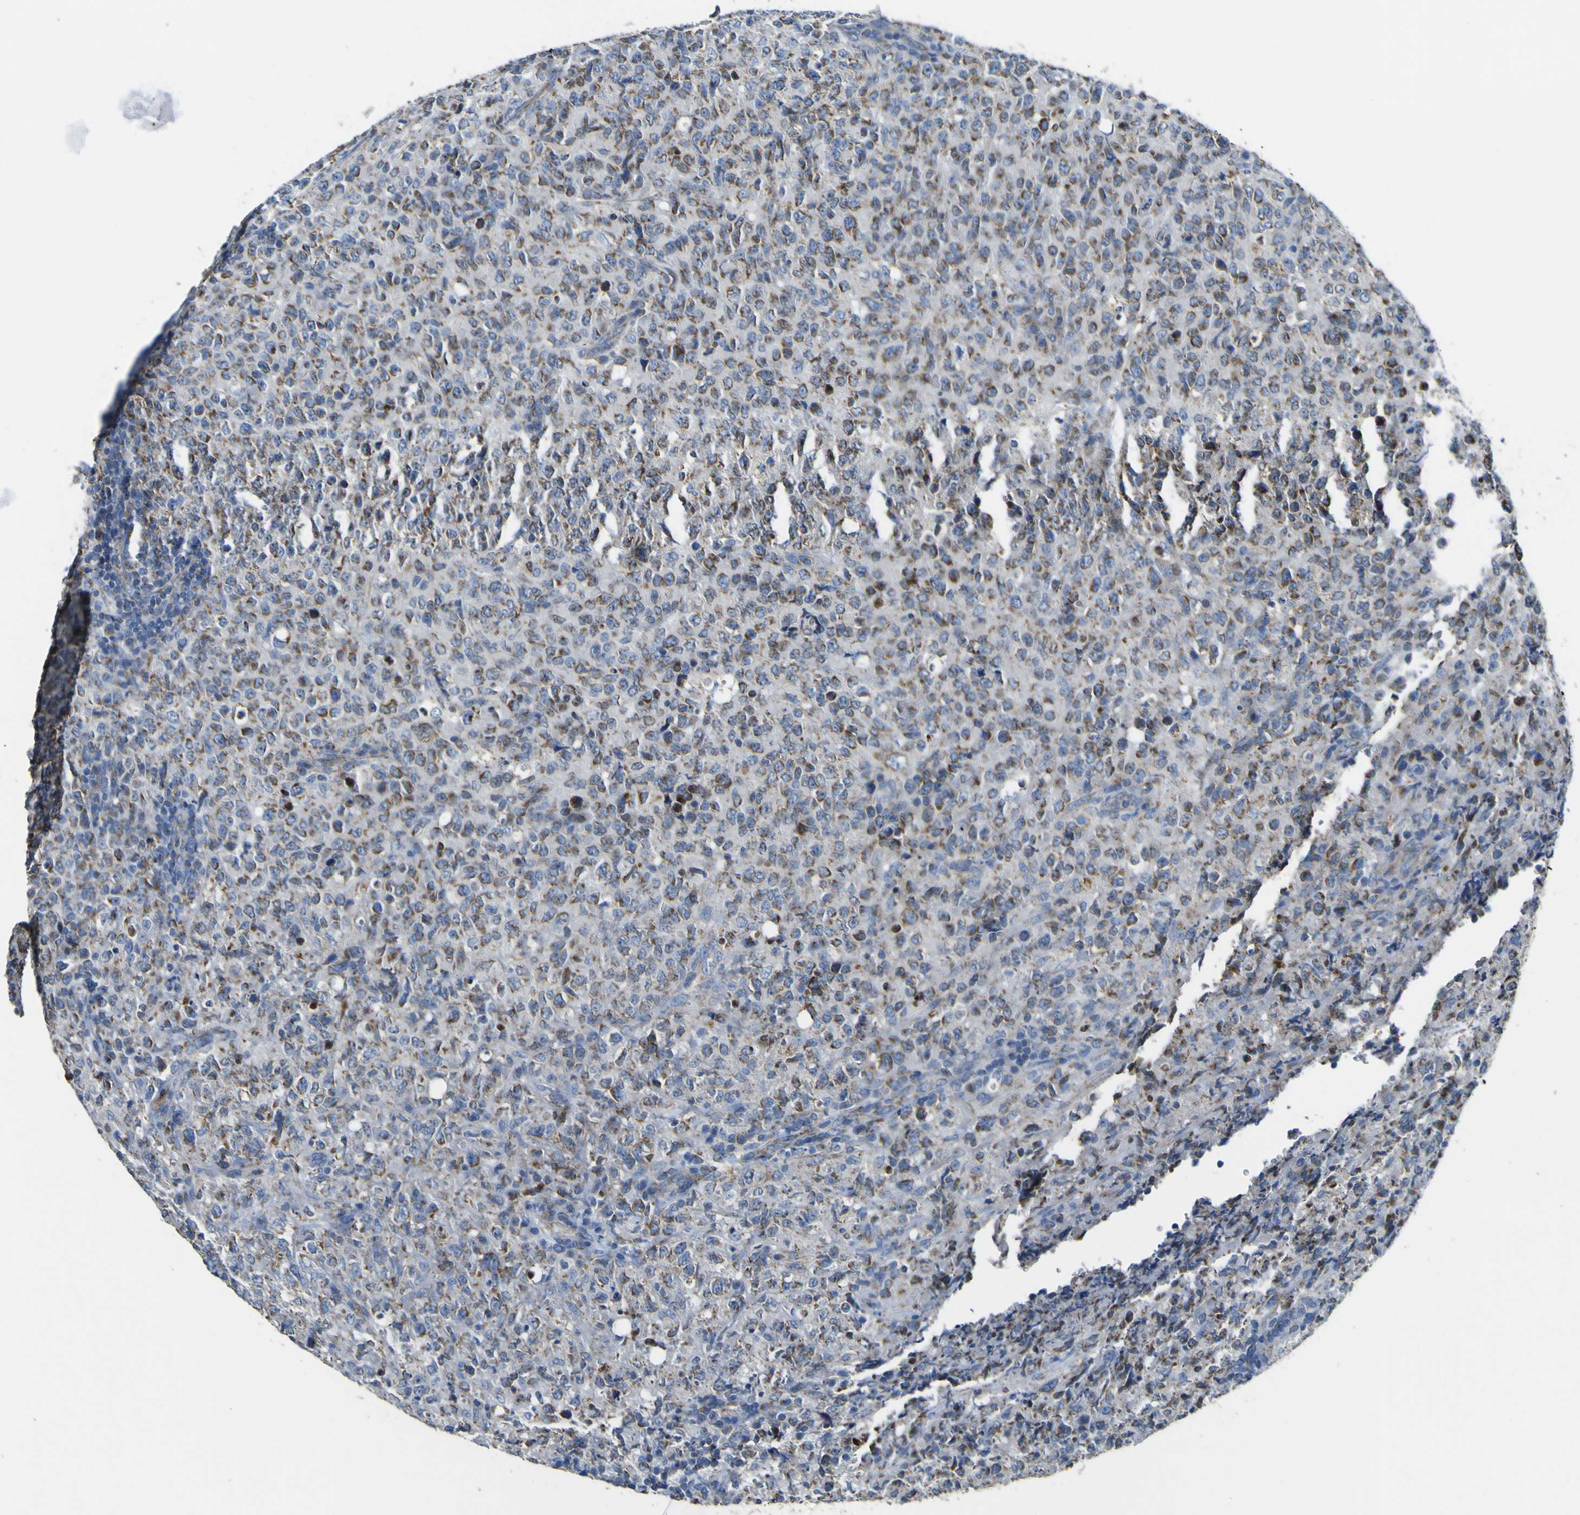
{"staining": {"intensity": "moderate", "quantity": "25%-75%", "location": "cytoplasmic/membranous"}, "tissue": "lymphoma", "cell_type": "Tumor cells", "image_type": "cancer", "snomed": [{"axis": "morphology", "description": "Malignant lymphoma, non-Hodgkin's type, High grade"}, {"axis": "topography", "description": "Tonsil"}], "caption": "Immunohistochemistry (IHC) photomicrograph of neoplastic tissue: human lymphoma stained using IHC demonstrates medium levels of moderate protein expression localized specifically in the cytoplasmic/membranous of tumor cells, appearing as a cytoplasmic/membranous brown color.", "gene": "ALDH18A1", "patient": {"sex": "female", "age": 36}}